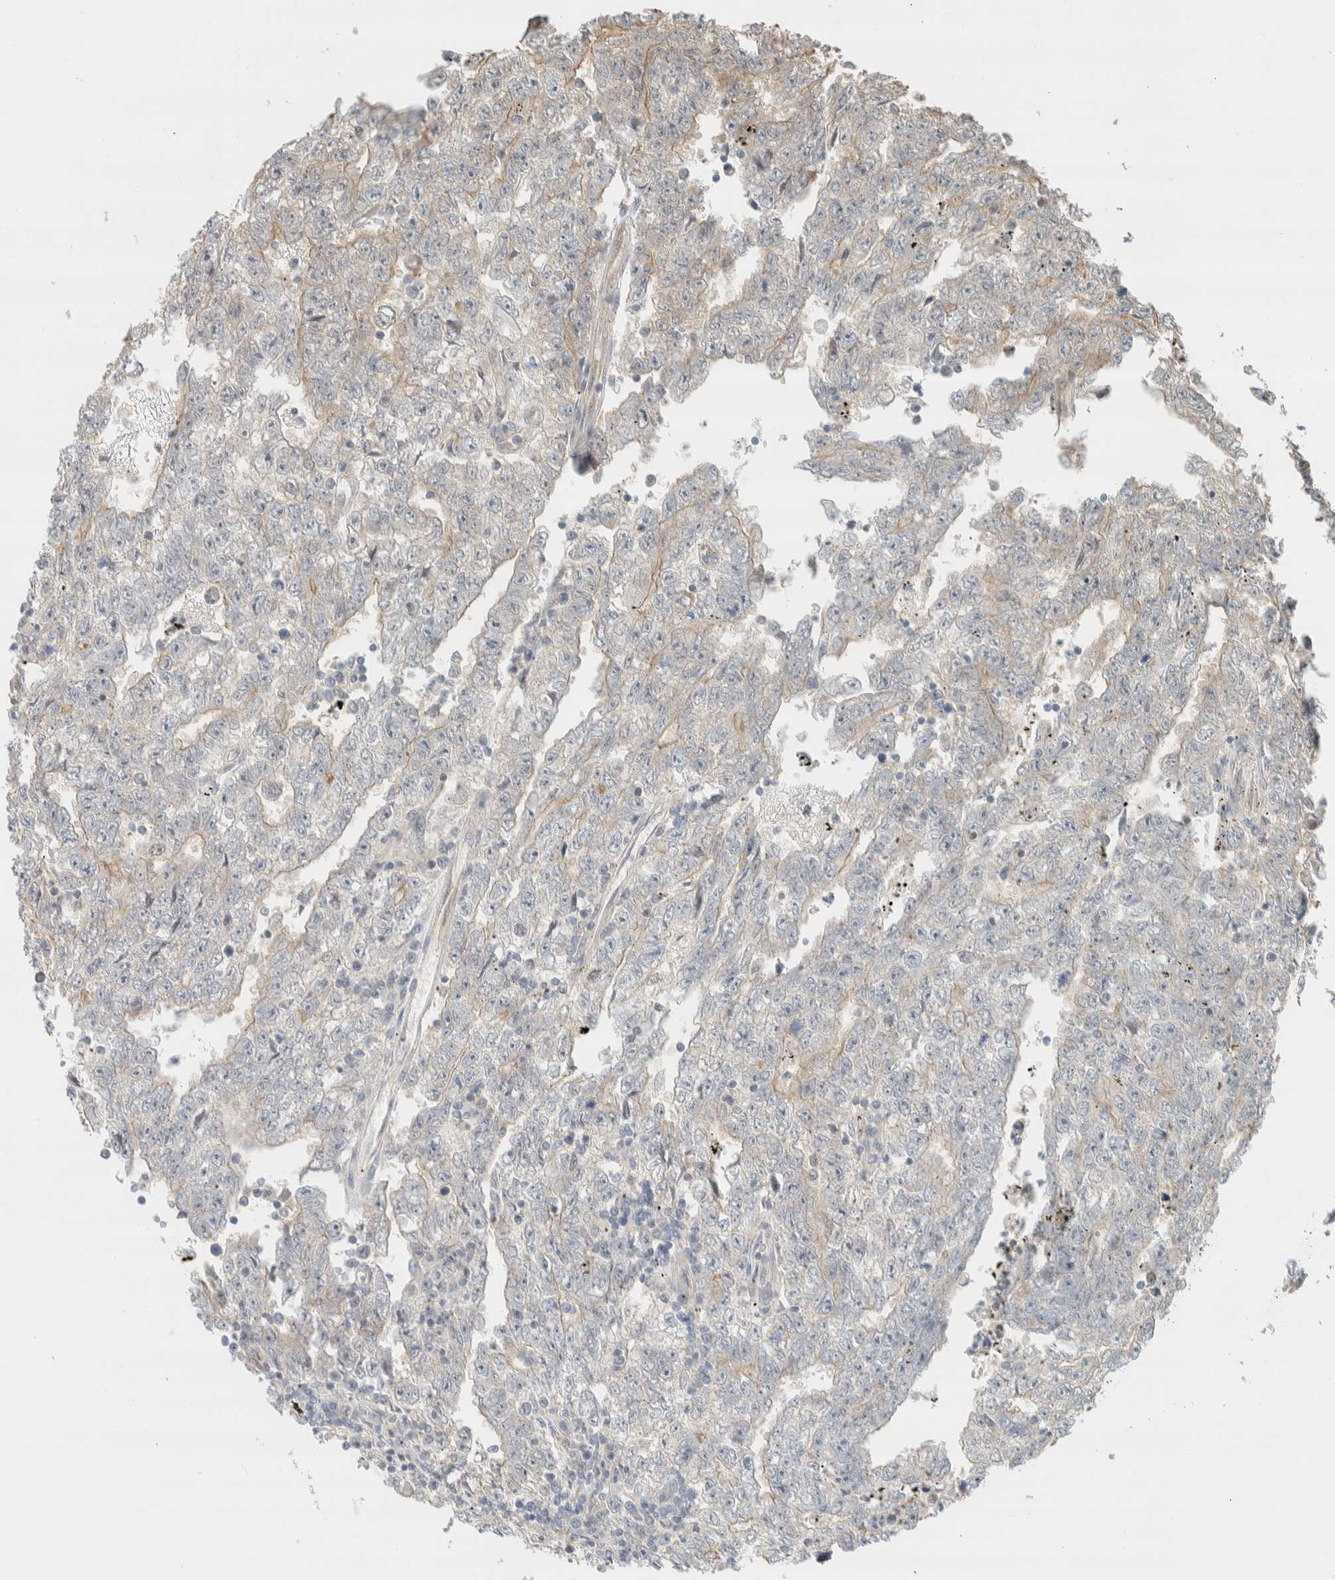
{"staining": {"intensity": "negative", "quantity": "none", "location": "none"}, "tissue": "testis cancer", "cell_type": "Tumor cells", "image_type": "cancer", "snomed": [{"axis": "morphology", "description": "Carcinoma, Embryonal, NOS"}, {"axis": "topography", "description": "Testis"}], "caption": "A histopathology image of testis embryonal carcinoma stained for a protein exhibits no brown staining in tumor cells.", "gene": "RAB11FIP1", "patient": {"sex": "male", "age": 25}}